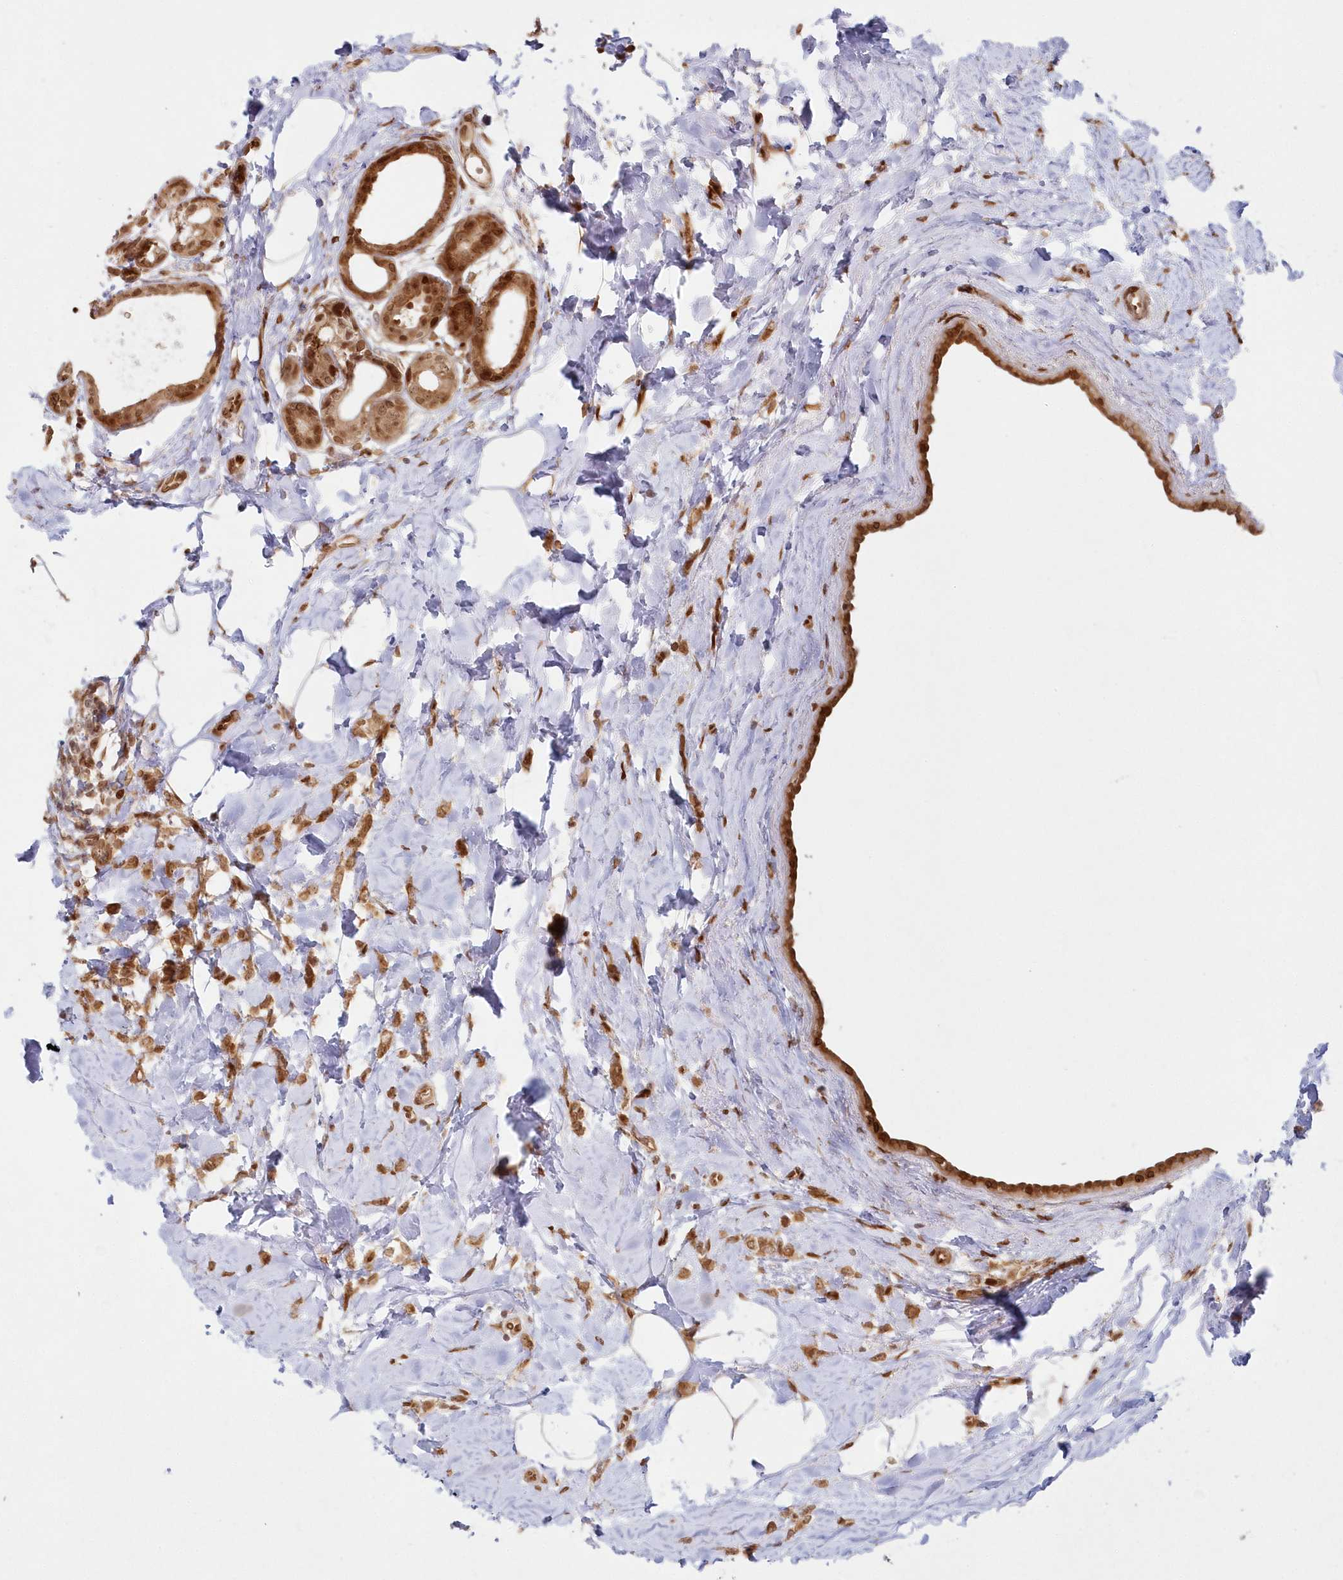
{"staining": {"intensity": "moderate", "quantity": ">75%", "location": "cytoplasmic/membranous,nuclear"}, "tissue": "breast cancer", "cell_type": "Tumor cells", "image_type": "cancer", "snomed": [{"axis": "morphology", "description": "Lobular carcinoma"}, {"axis": "topography", "description": "Breast"}], "caption": "Immunohistochemistry of human breast cancer (lobular carcinoma) reveals medium levels of moderate cytoplasmic/membranous and nuclear positivity in approximately >75% of tumor cells. The protein of interest is stained brown, and the nuclei are stained in blue (DAB IHC with brightfield microscopy, high magnification).", "gene": "TOGARAM2", "patient": {"sex": "female", "age": 47}}